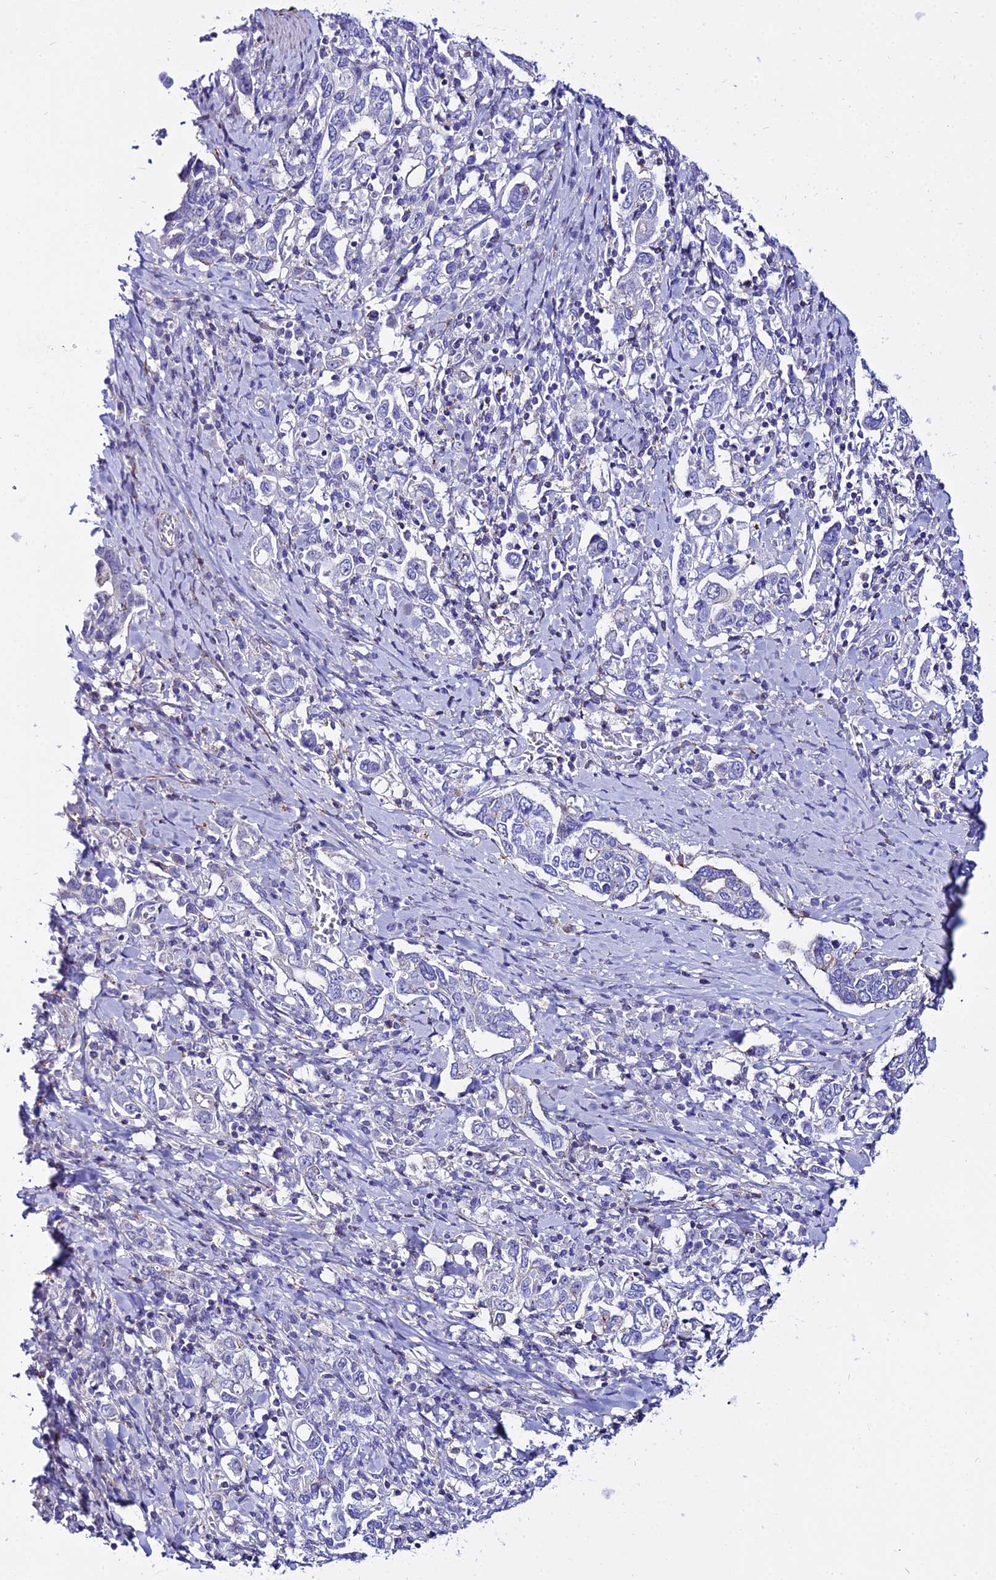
{"staining": {"intensity": "negative", "quantity": "none", "location": "none"}, "tissue": "stomach cancer", "cell_type": "Tumor cells", "image_type": "cancer", "snomed": [{"axis": "morphology", "description": "Adenocarcinoma, NOS"}, {"axis": "topography", "description": "Stomach, upper"}, {"axis": "topography", "description": "Stomach"}], "caption": "Stomach cancer stained for a protein using immunohistochemistry reveals no staining tumor cells.", "gene": "DLX1", "patient": {"sex": "male", "age": 62}}